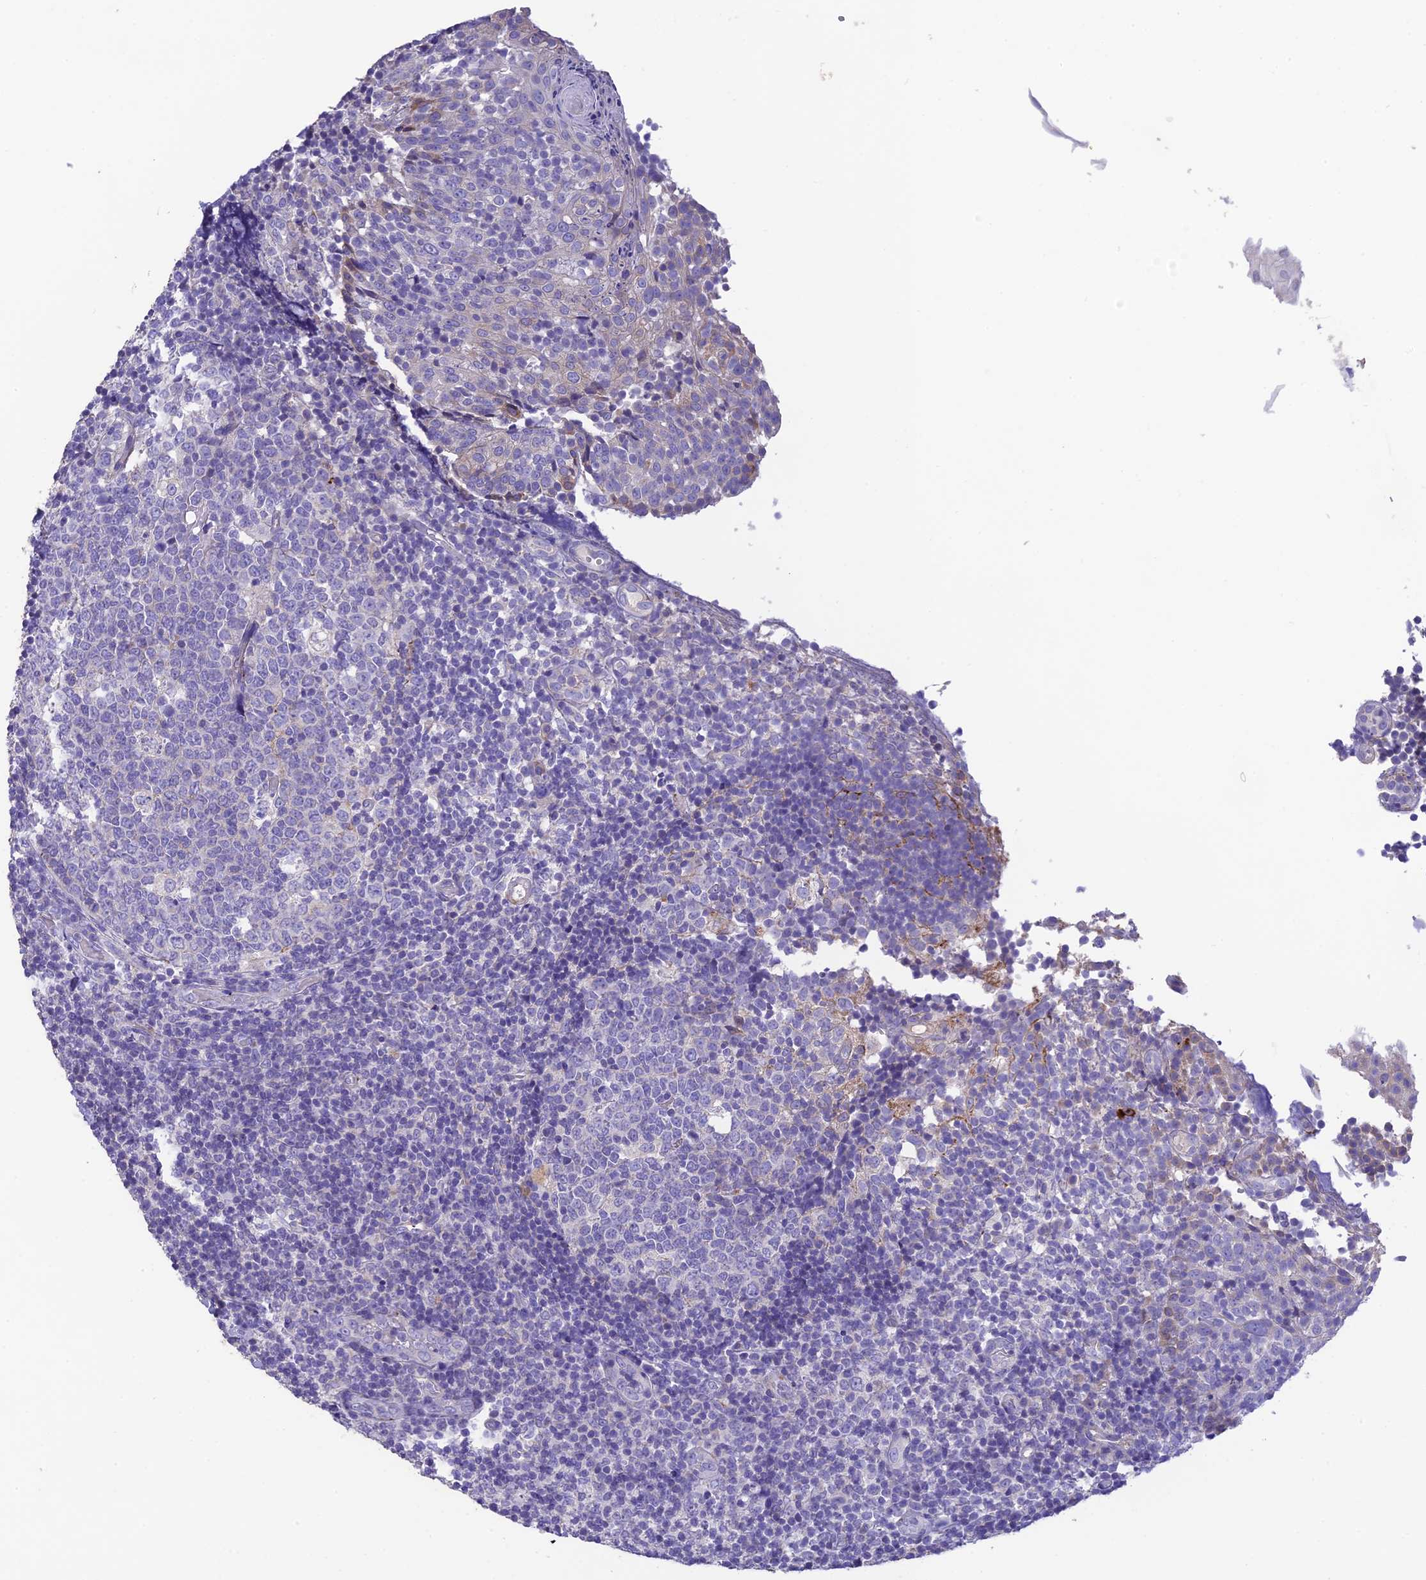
{"staining": {"intensity": "negative", "quantity": "none", "location": "none"}, "tissue": "tonsil", "cell_type": "Germinal center cells", "image_type": "normal", "snomed": [{"axis": "morphology", "description": "Normal tissue, NOS"}, {"axis": "topography", "description": "Tonsil"}], "caption": "High magnification brightfield microscopy of normal tonsil stained with DAB (3,3'-diaminobenzidine) (brown) and counterstained with hematoxylin (blue): germinal center cells show no significant staining.", "gene": "HSD17B2", "patient": {"sex": "female", "age": 19}}